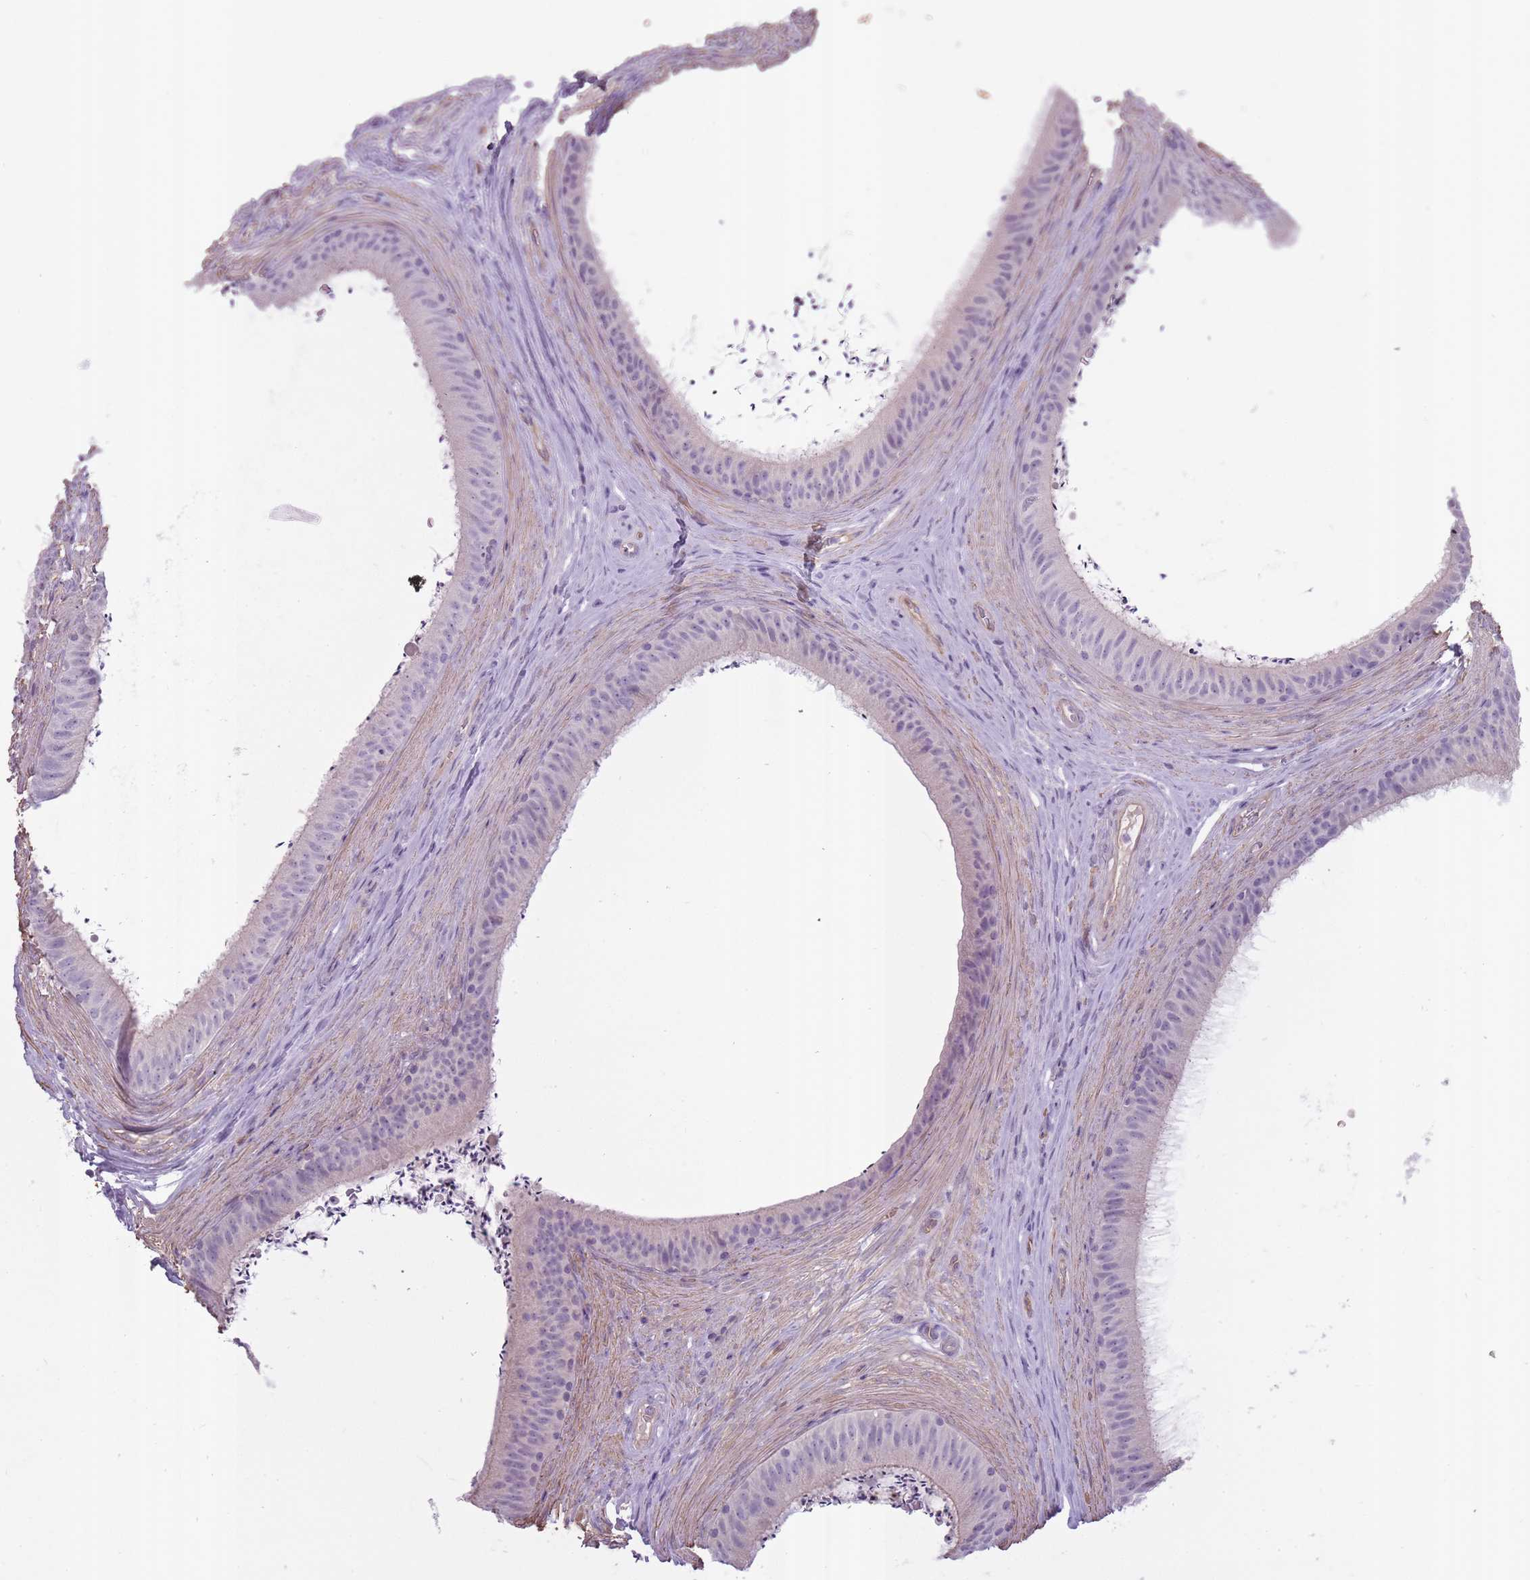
{"staining": {"intensity": "negative", "quantity": "none", "location": "none"}, "tissue": "epididymis", "cell_type": "Glandular cells", "image_type": "normal", "snomed": [{"axis": "morphology", "description": "Normal tissue, NOS"}, {"axis": "topography", "description": "Testis"}, {"axis": "topography", "description": "Epididymis"}], "caption": "This is an immunohistochemistry image of unremarkable epididymis. There is no expression in glandular cells.", "gene": "SLC8A2", "patient": {"sex": "male", "age": 41}}